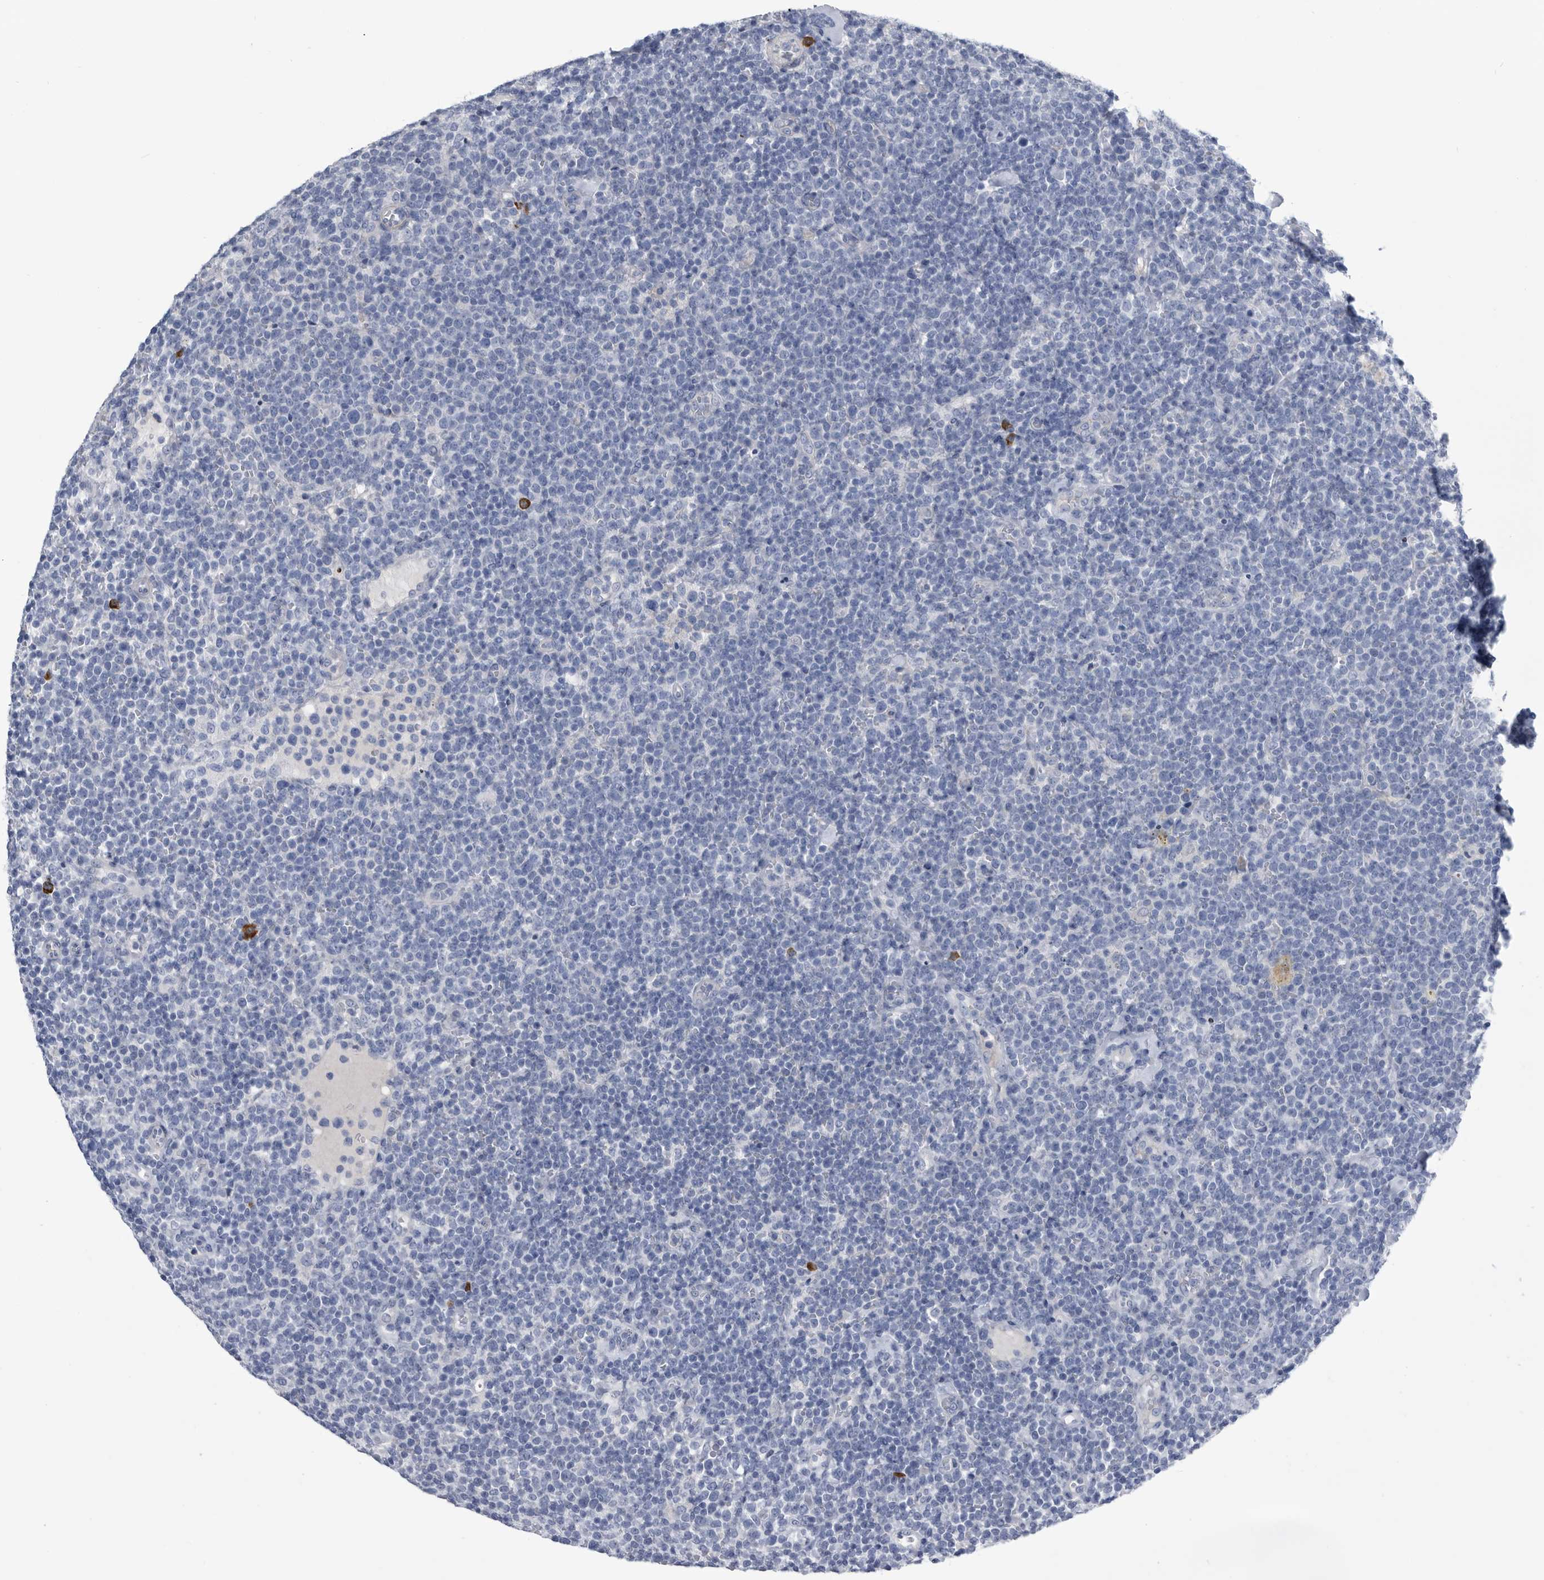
{"staining": {"intensity": "negative", "quantity": "none", "location": "none"}, "tissue": "lymphoma", "cell_type": "Tumor cells", "image_type": "cancer", "snomed": [{"axis": "morphology", "description": "Malignant lymphoma, non-Hodgkin's type, High grade"}, {"axis": "topography", "description": "Lymph node"}], "caption": "High-grade malignant lymphoma, non-Hodgkin's type stained for a protein using immunohistochemistry demonstrates no positivity tumor cells.", "gene": "BTBD6", "patient": {"sex": "male", "age": 61}}